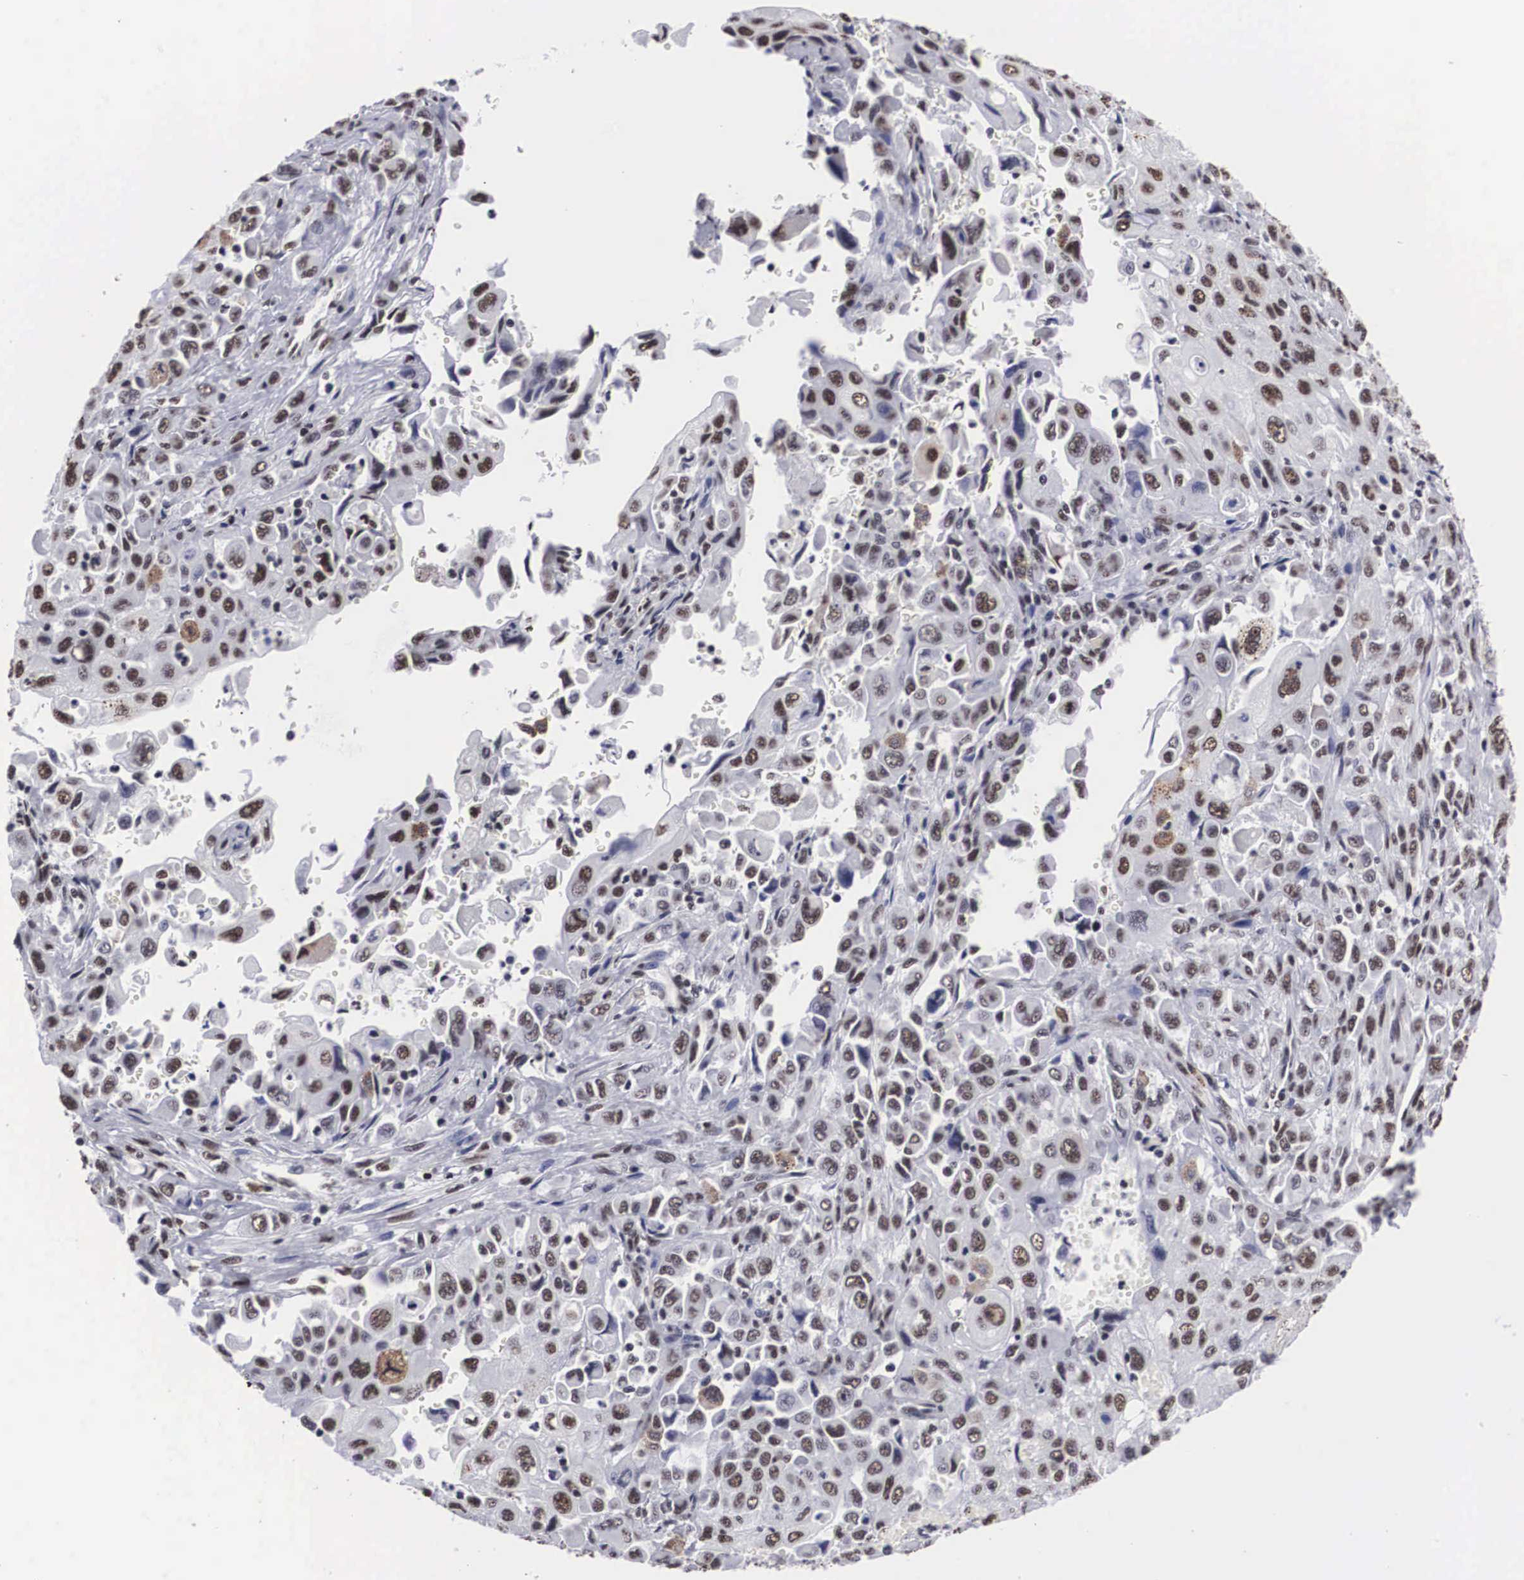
{"staining": {"intensity": "weak", "quantity": "25%-75%", "location": "nuclear"}, "tissue": "pancreatic cancer", "cell_type": "Tumor cells", "image_type": "cancer", "snomed": [{"axis": "morphology", "description": "Adenocarcinoma, NOS"}, {"axis": "topography", "description": "Pancreas"}], "caption": "Pancreatic cancer stained with DAB IHC reveals low levels of weak nuclear staining in approximately 25%-75% of tumor cells. (DAB (3,3'-diaminobenzidine) IHC with brightfield microscopy, high magnification).", "gene": "ACIN1", "patient": {"sex": "male", "age": 70}}